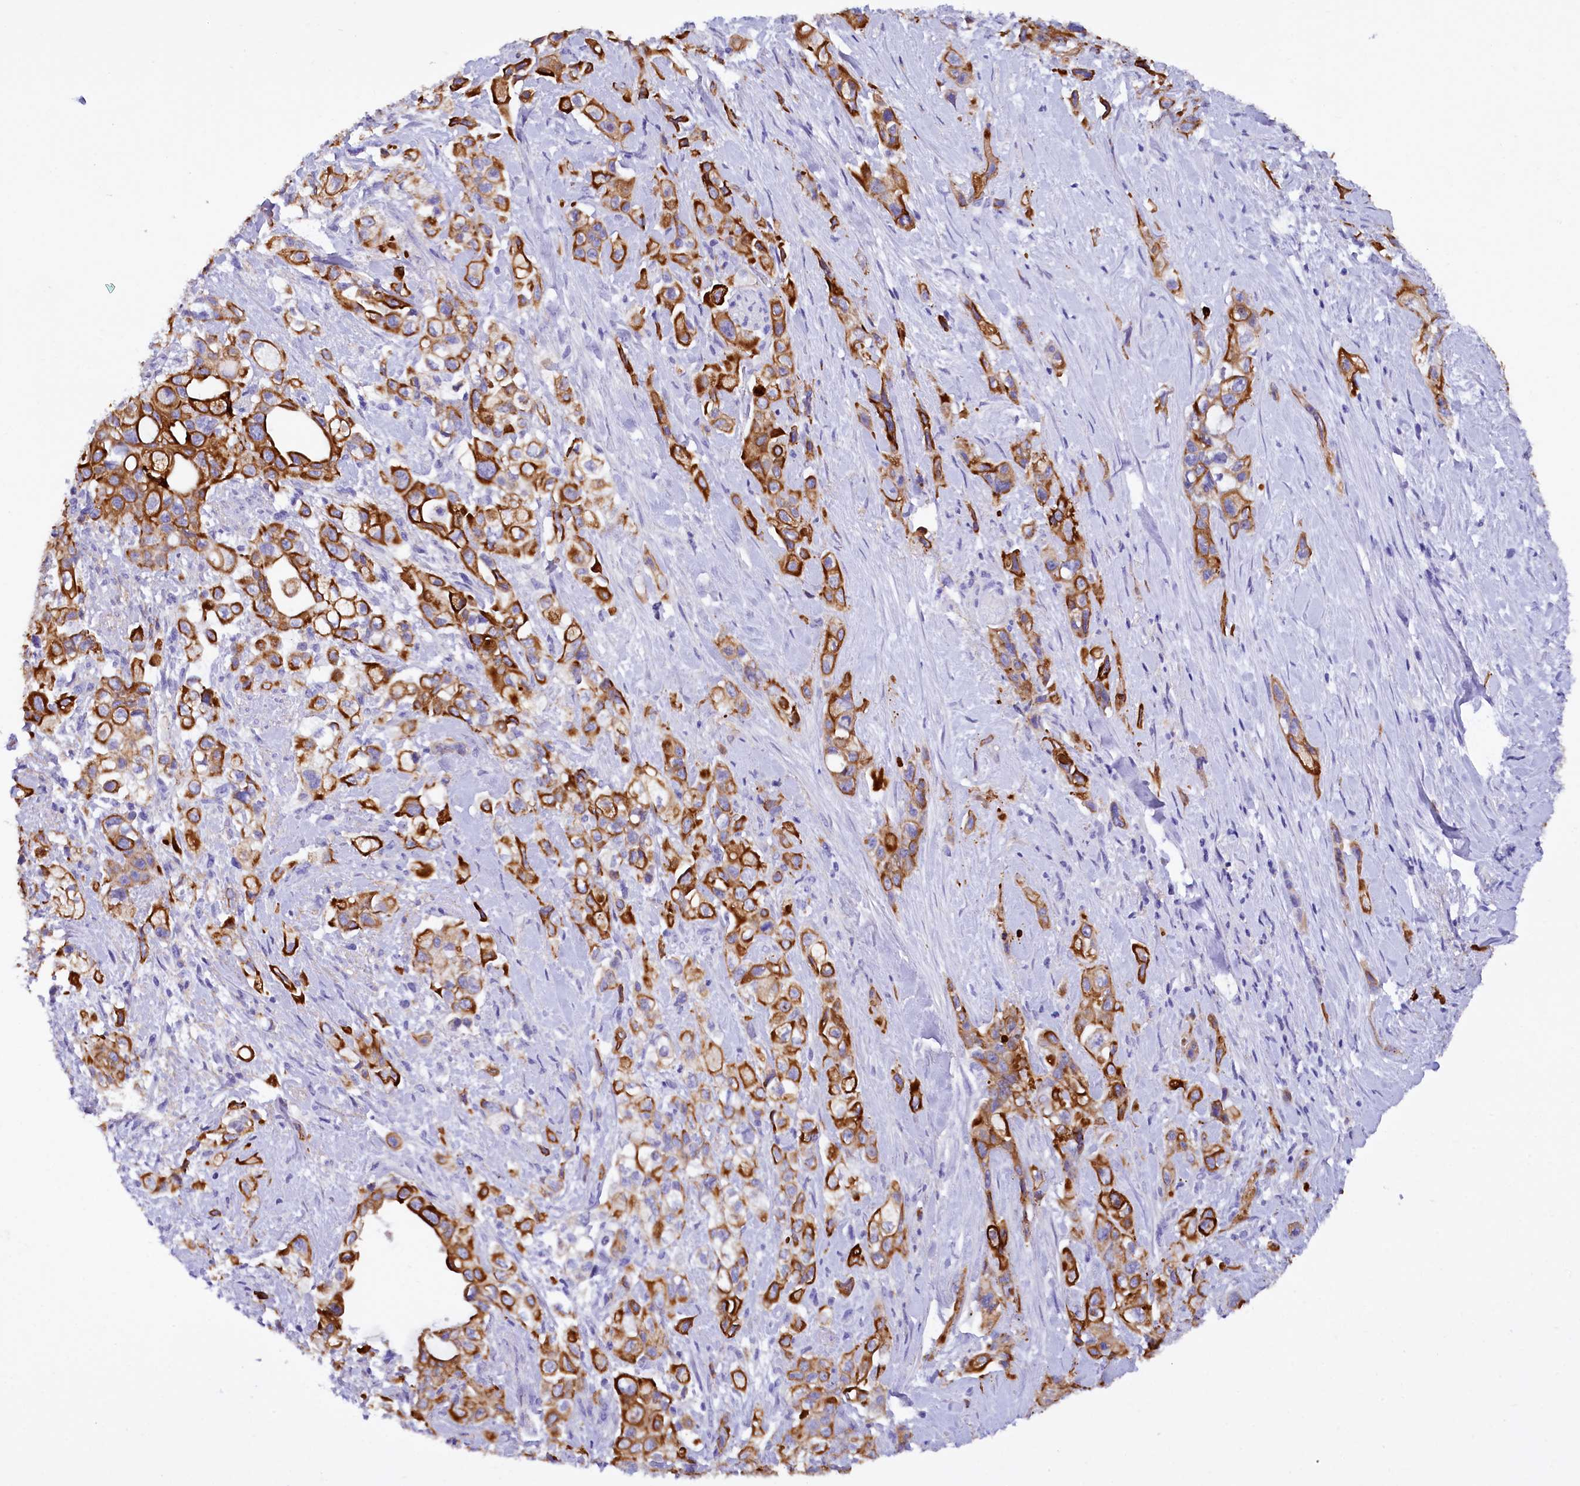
{"staining": {"intensity": "strong", "quantity": ">75%", "location": "cytoplasmic/membranous"}, "tissue": "pancreatic cancer", "cell_type": "Tumor cells", "image_type": "cancer", "snomed": [{"axis": "morphology", "description": "Adenocarcinoma, NOS"}, {"axis": "topography", "description": "Pancreas"}], "caption": "Human adenocarcinoma (pancreatic) stained for a protein (brown) reveals strong cytoplasmic/membranous positive expression in about >75% of tumor cells.", "gene": "FAAP20", "patient": {"sex": "female", "age": 66}}